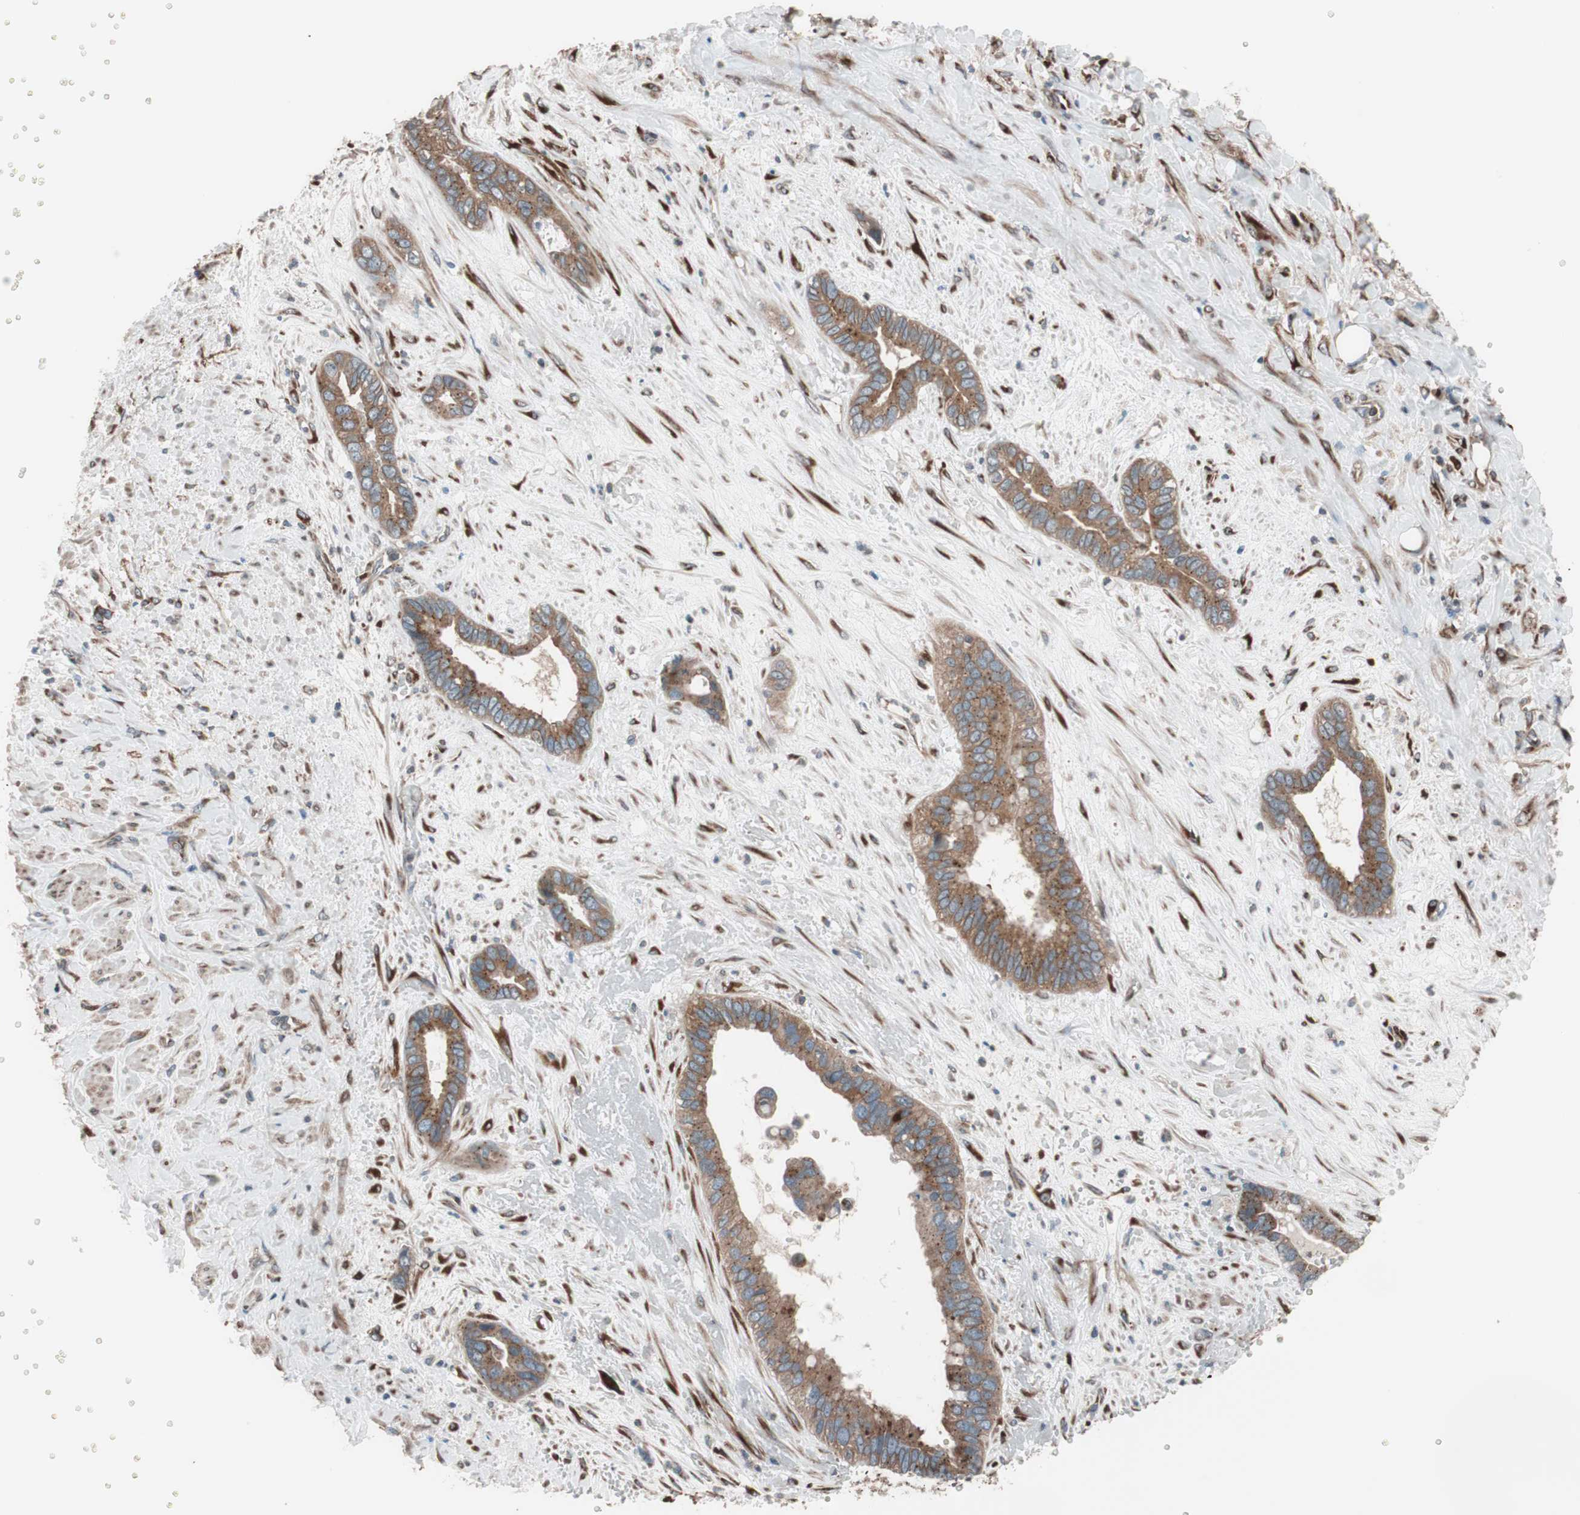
{"staining": {"intensity": "moderate", "quantity": ">75%", "location": "cytoplasmic/membranous"}, "tissue": "liver cancer", "cell_type": "Tumor cells", "image_type": "cancer", "snomed": [{"axis": "morphology", "description": "Cholangiocarcinoma"}, {"axis": "topography", "description": "Liver"}], "caption": "Immunohistochemical staining of human liver cancer shows medium levels of moderate cytoplasmic/membranous protein expression in about >75% of tumor cells. Ihc stains the protein of interest in brown and the nuclei are stained blue.", "gene": "SEC31A", "patient": {"sex": "female", "age": 65}}